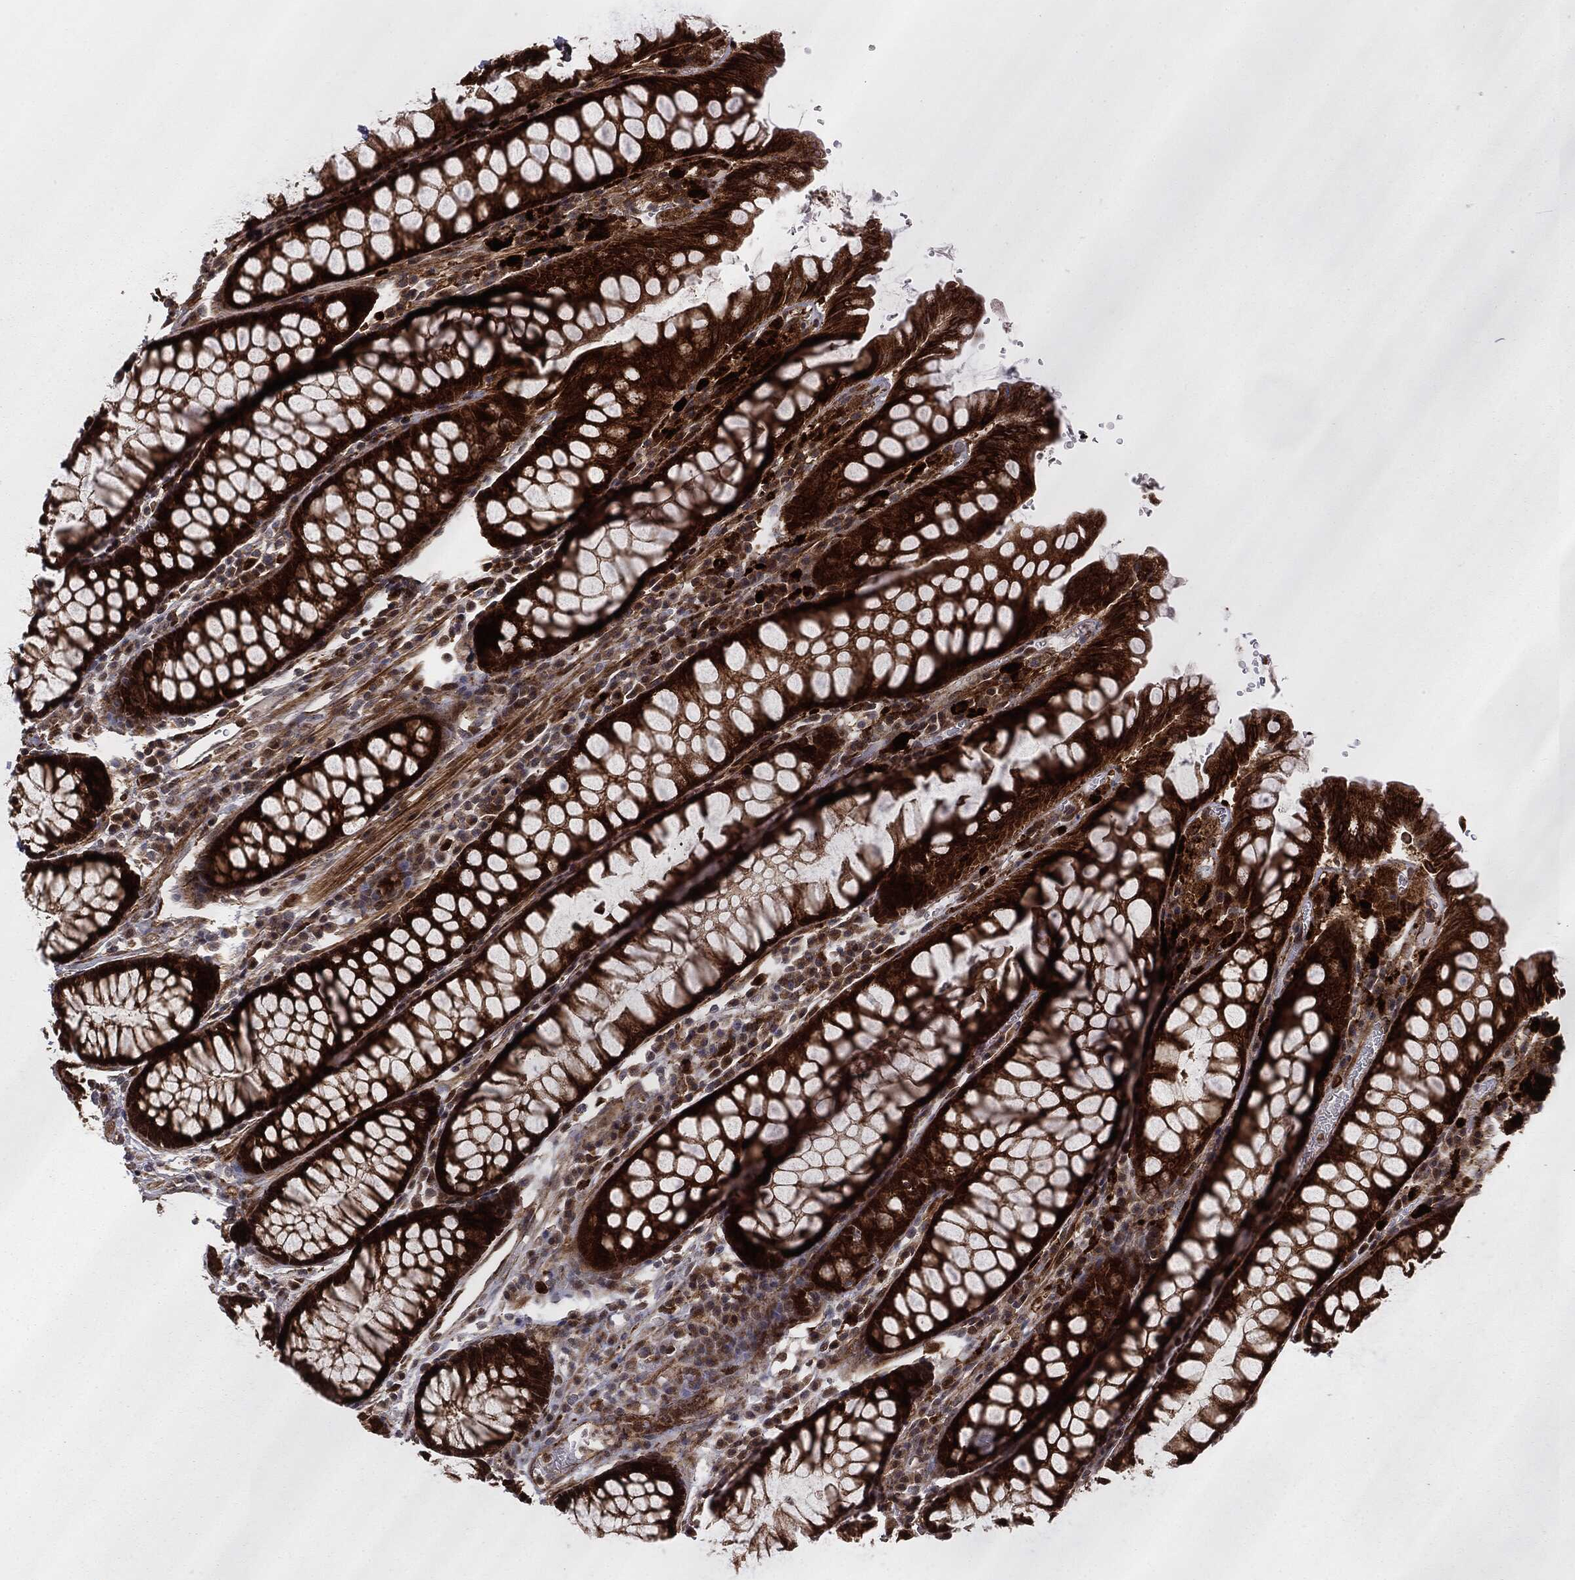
{"staining": {"intensity": "strong", "quantity": ">75%", "location": "cytoplasmic/membranous"}, "tissue": "rectum", "cell_type": "Glandular cells", "image_type": "normal", "snomed": [{"axis": "morphology", "description": "Normal tissue, NOS"}, {"axis": "topography", "description": "Rectum"}], "caption": "Rectum stained with a protein marker demonstrates strong staining in glandular cells.", "gene": "PTEN", "patient": {"sex": "female", "age": 68}}